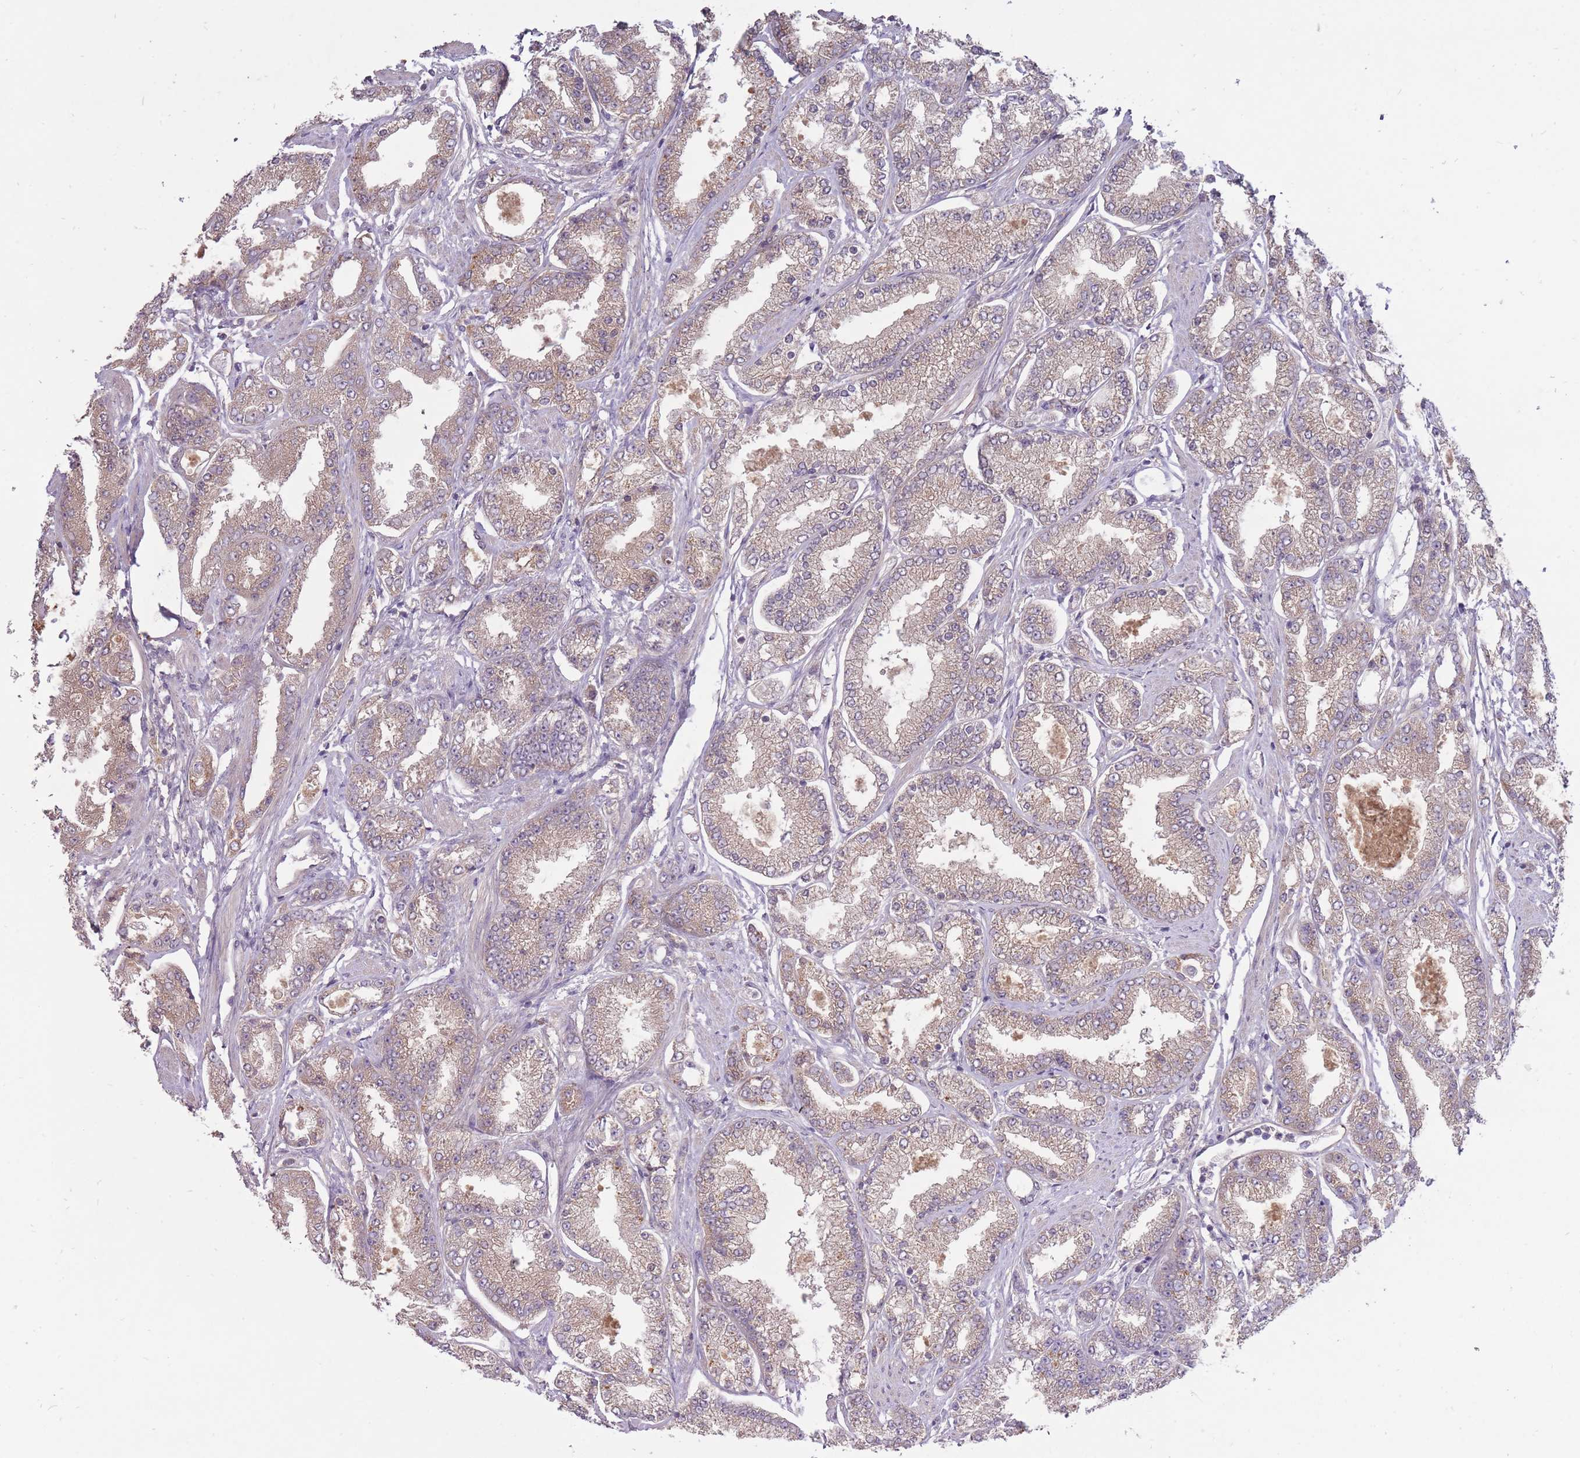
{"staining": {"intensity": "weak", "quantity": ">75%", "location": "cytoplasmic/membranous"}, "tissue": "prostate cancer", "cell_type": "Tumor cells", "image_type": "cancer", "snomed": [{"axis": "morphology", "description": "Adenocarcinoma, High grade"}, {"axis": "topography", "description": "Prostate"}], "caption": "Prostate cancer was stained to show a protein in brown. There is low levels of weak cytoplasmic/membranous staining in about >75% of tumor cells. (DAB (3,3'-diaminobenzidine) IHC, brown staining for protein, blue staining for nuclei).", "gene": "LRATD2", "patient": {"sex": "male", "age": 69}}